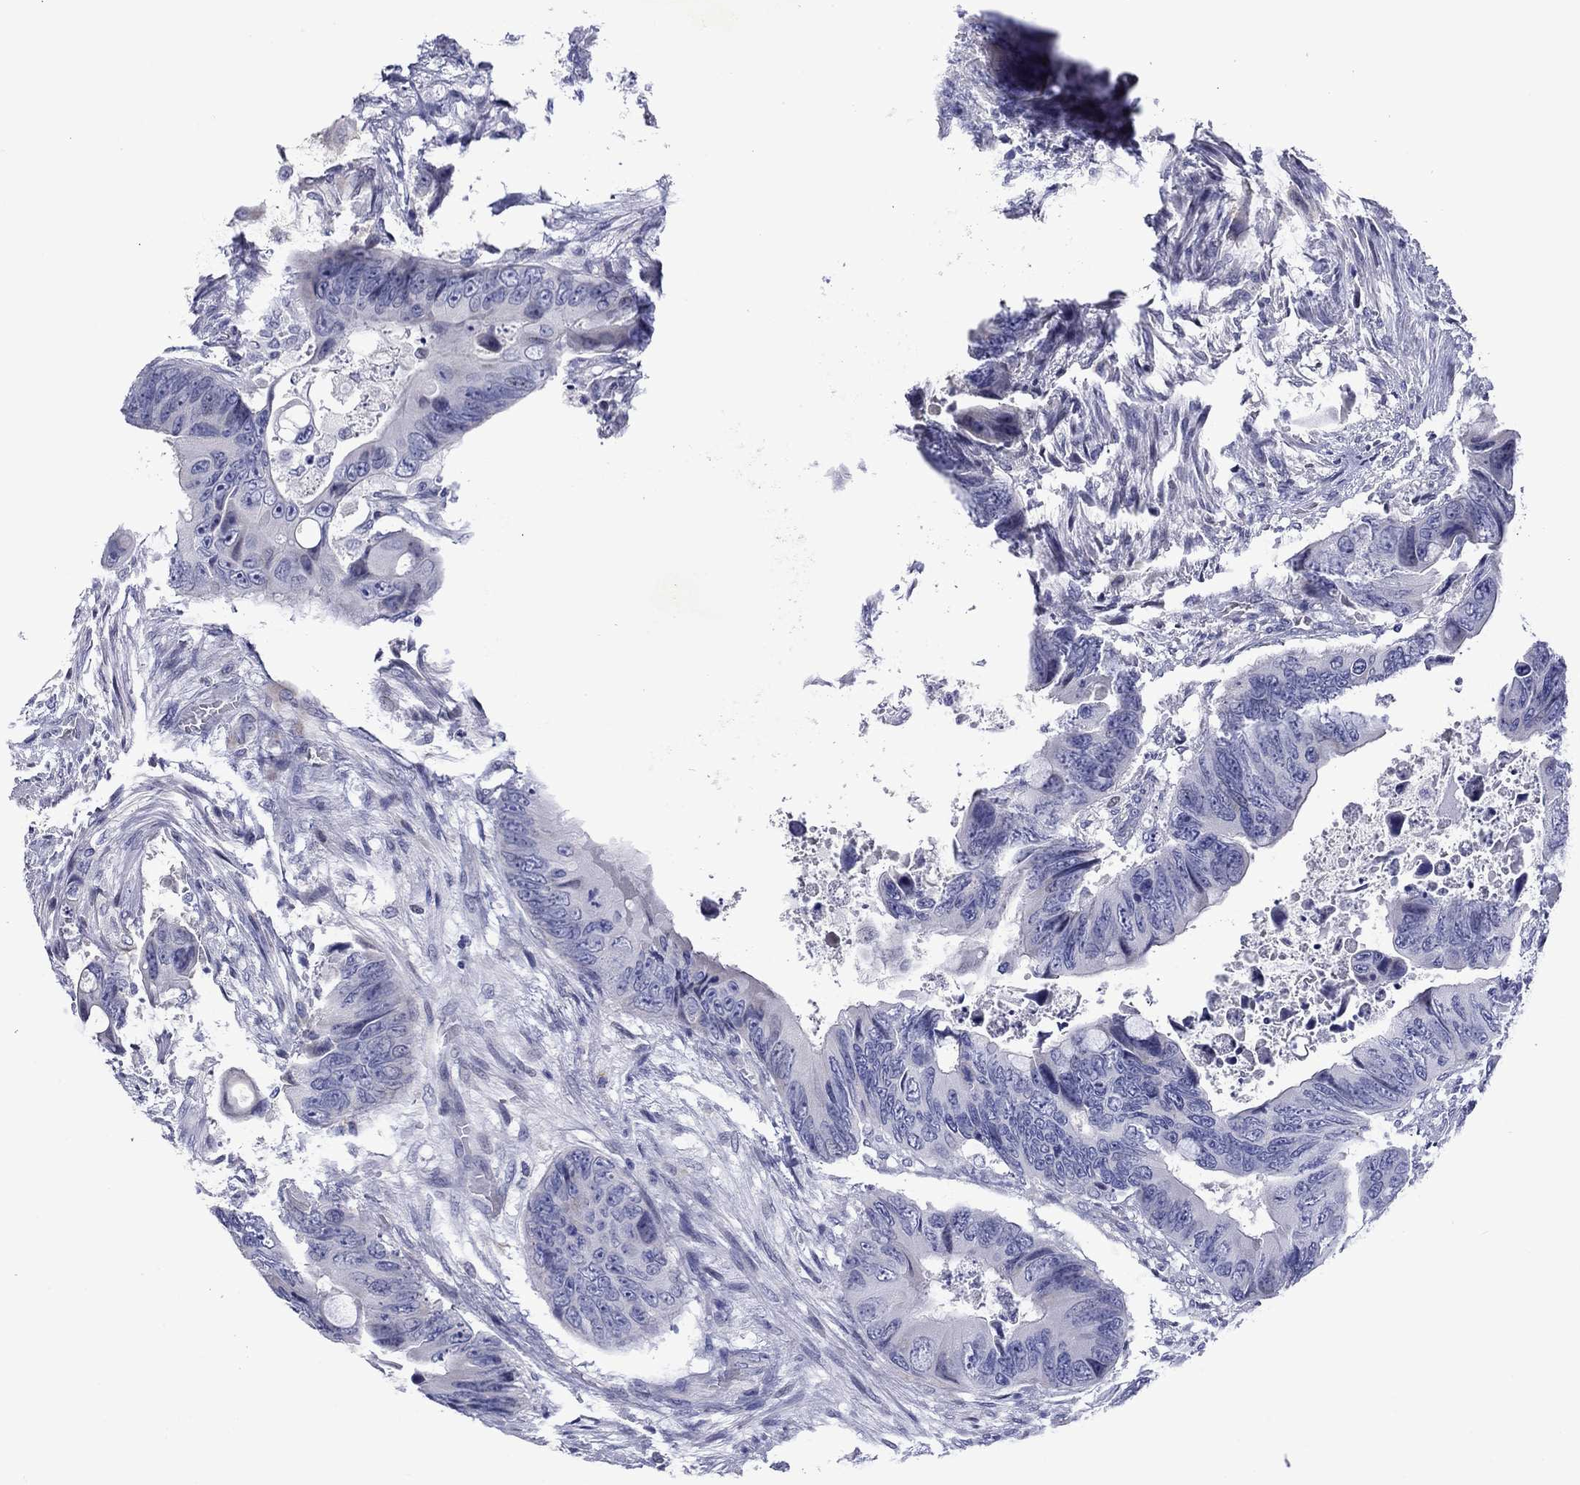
{"staining": {"intensity": "negative", "quantity": "none", "location": "none"}, "tissue": "colorectal cancer", "cell_type": "Tumor cells", "image_type": "cancer", "snomed": [{"axis": "morphology", "description": "Adenocarcinoma, NOS"}, {"axis": "topography", "description": "Rectum"}], "caption": "There is no significant staining in tumor cells of colorectal adenocarcinoma.", "gene": "PIWIL1", "patient": {"sex": "male", "age": 63}}